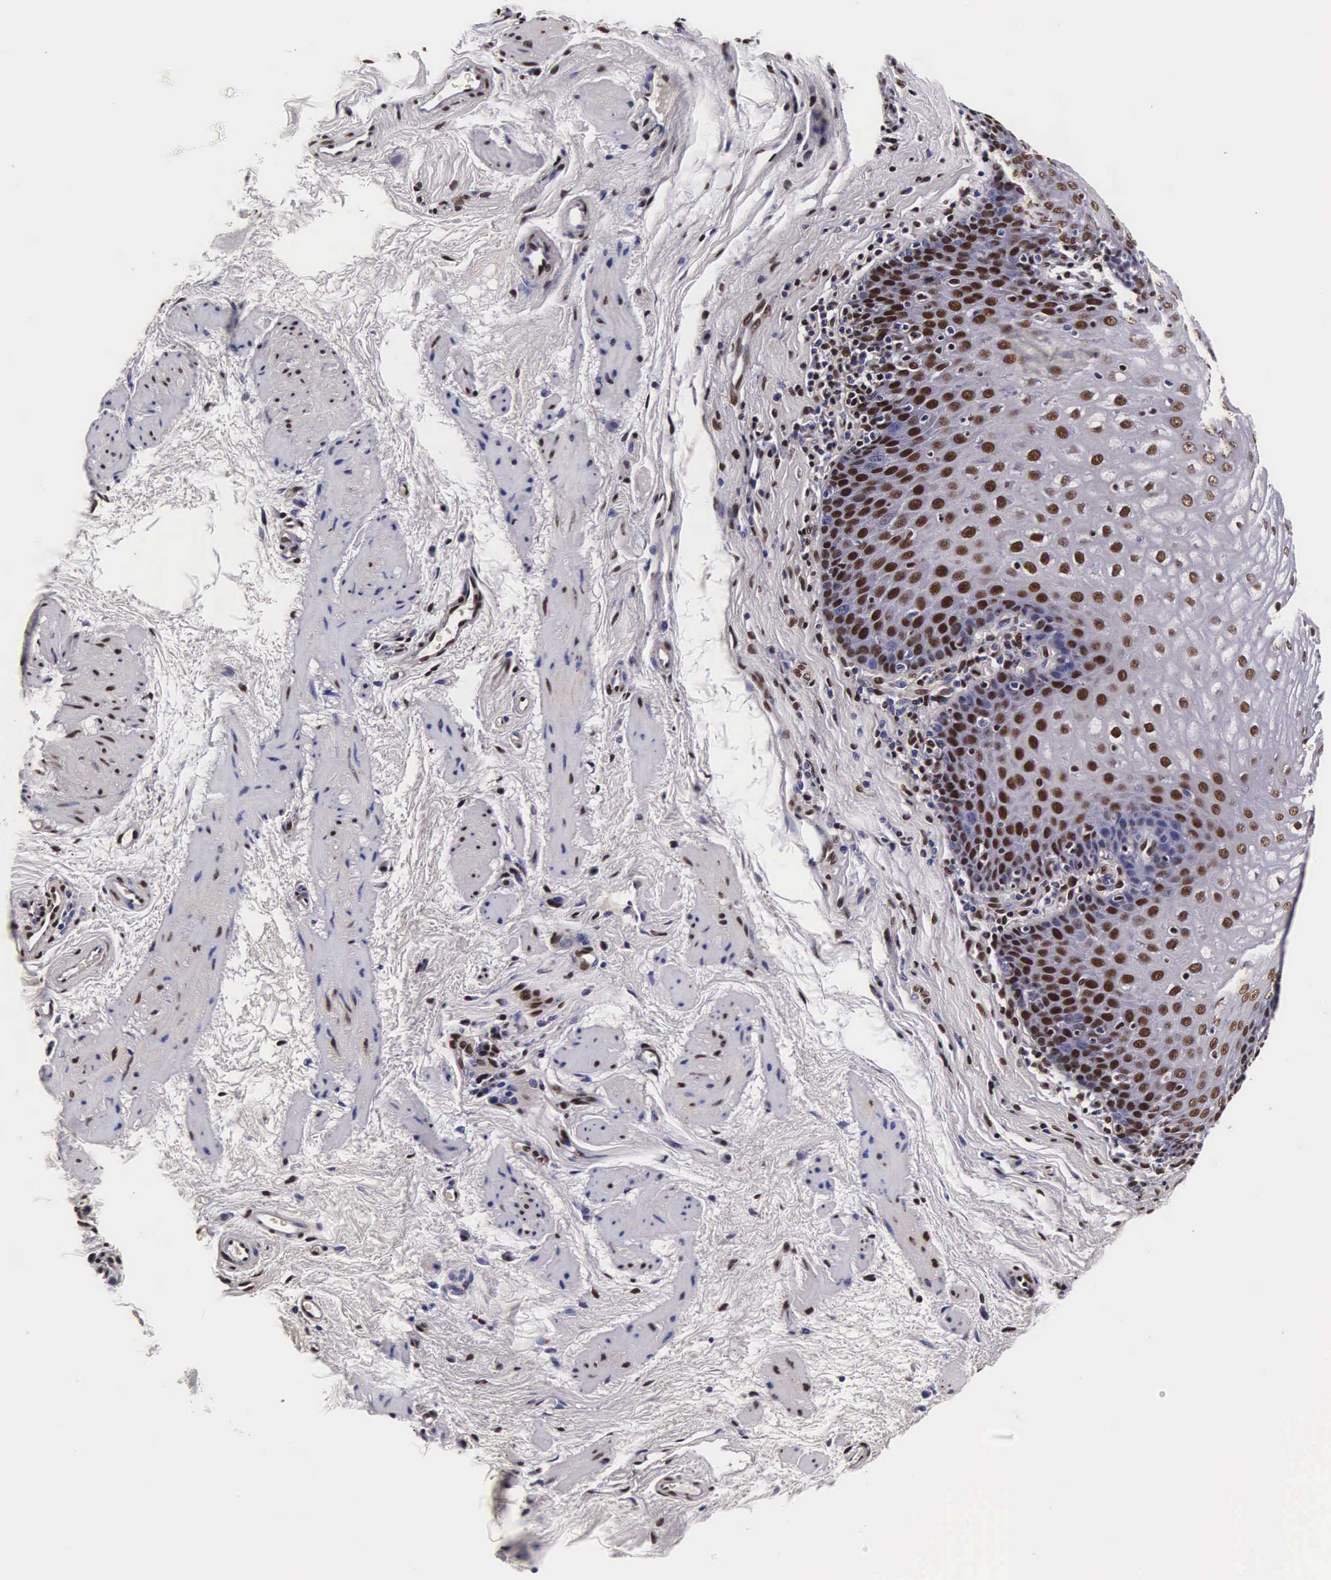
{"staining": {"intensity": "moderate", "quantity": ">75%", "location": "nuclear"}, "tissue": "esophagus", "cell_type": "Squamous epithelial cells", "image_type": "normal", "snomed": [{"axis": "morphology", "description": "Normal tissue, NOS"}, {"axis": "topography", "description": "Esophagus"}], "caption": "A brown stain labels moderate nuclear staining of a protein in squamous epithelial cells of benign esophagus. (DAB IHC with brightfield microscopy, high magnification).", "gene": "BCL2L2", "patient": {"sex": "female", "age": 61}}